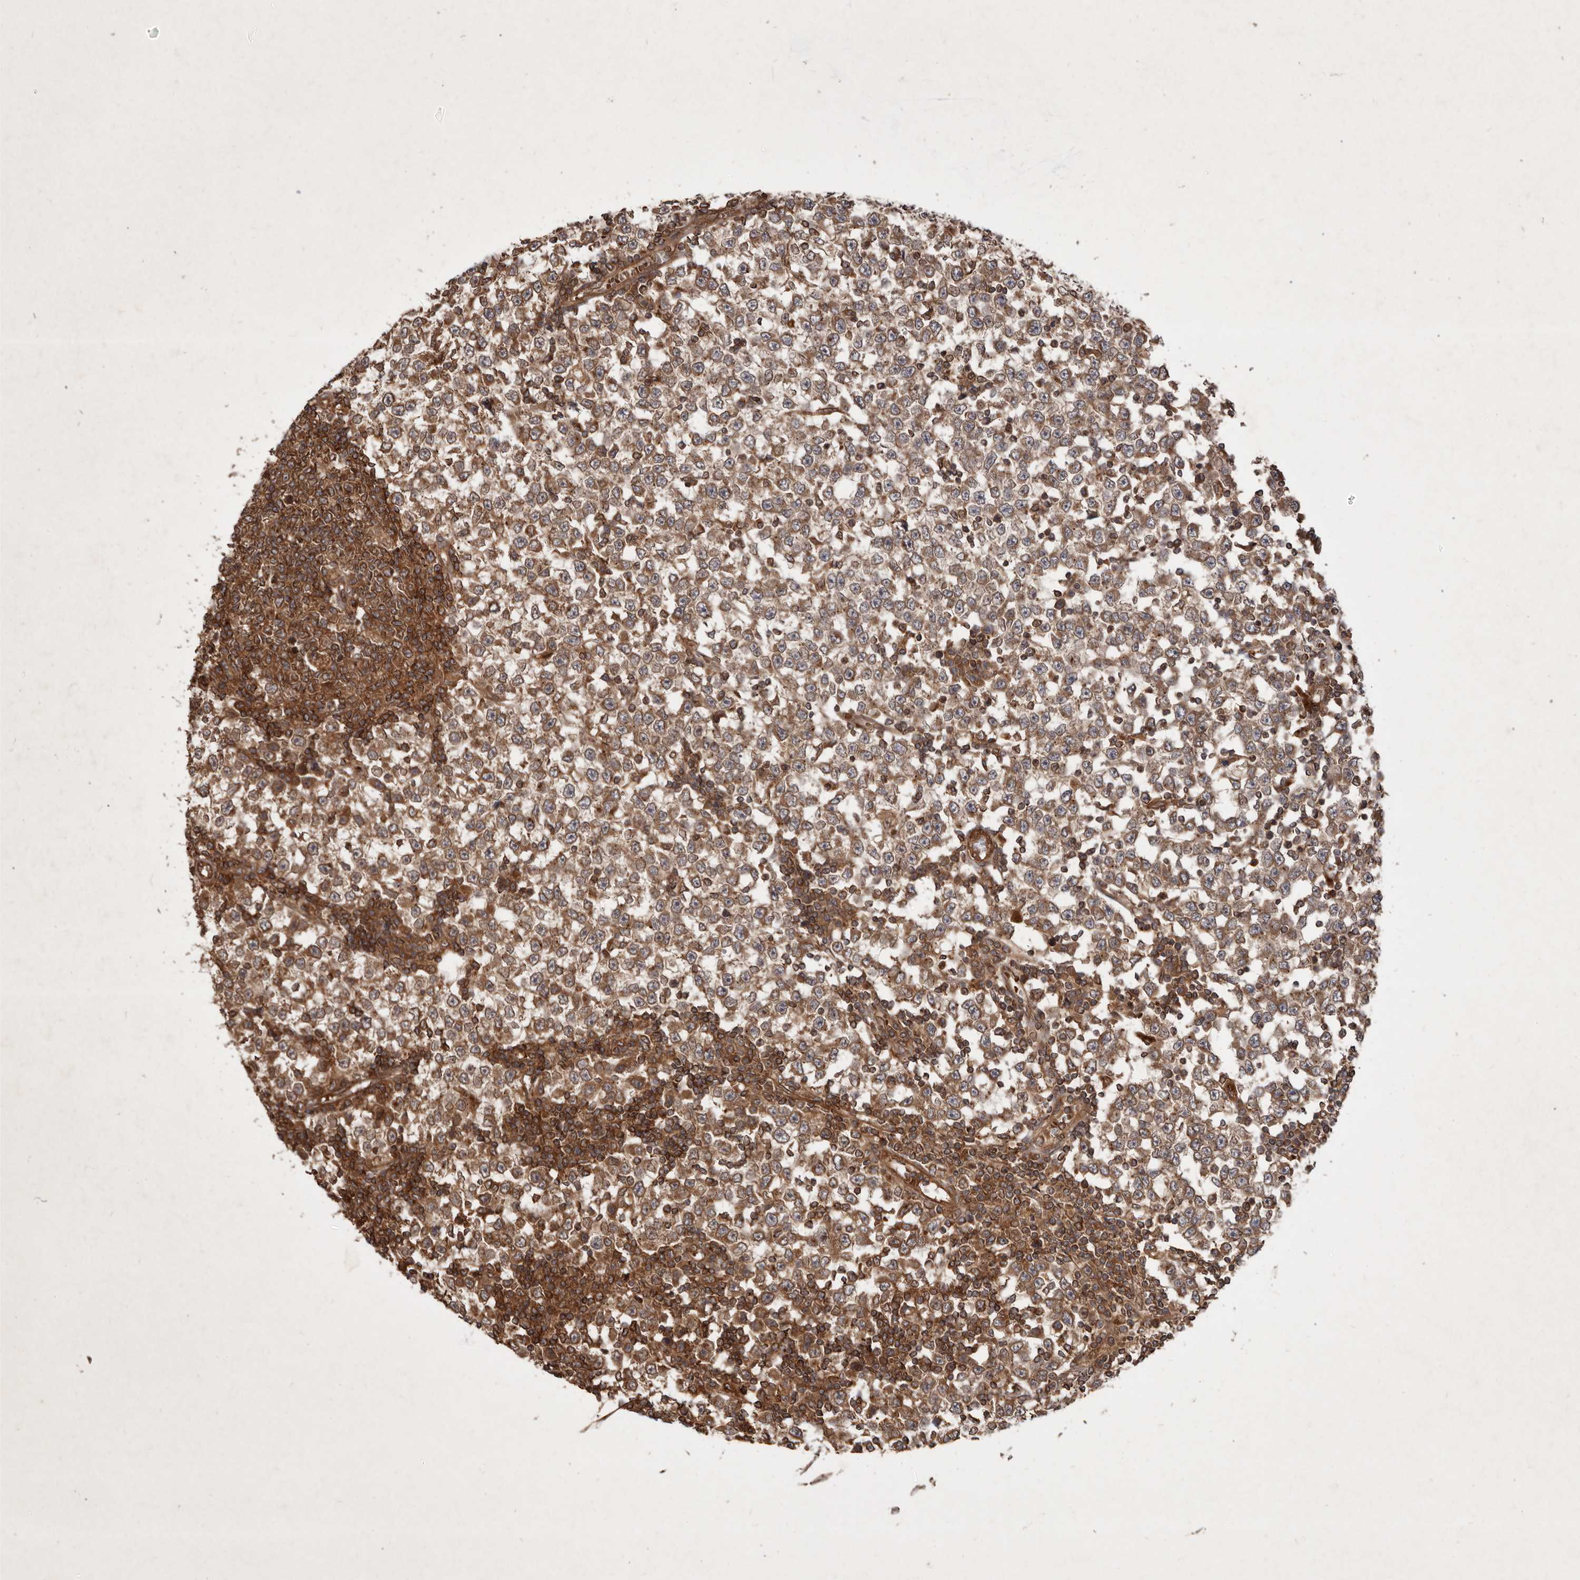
{"staining": {"intensity": "moderate", "quantity": ">75%", "location": "cytoplasmic/membranous,nuclear"}, "tissue": "testis cancer", "cell_type": "Tumor cells", "image_type": "cancer", "snomed": [{"axis": "morphology", "description": "Seminoma, NOS"}, {"axis": "topography", "description": "Testis"}], "caption": "About >75% of tumor cells in testis cancer show moderate cytoplasmic/membranous and nuclear protein staining as visualized by brown immunohistochemical staining.", "gene": "STK36", "patient": {"sex": "male", "age": 65}}